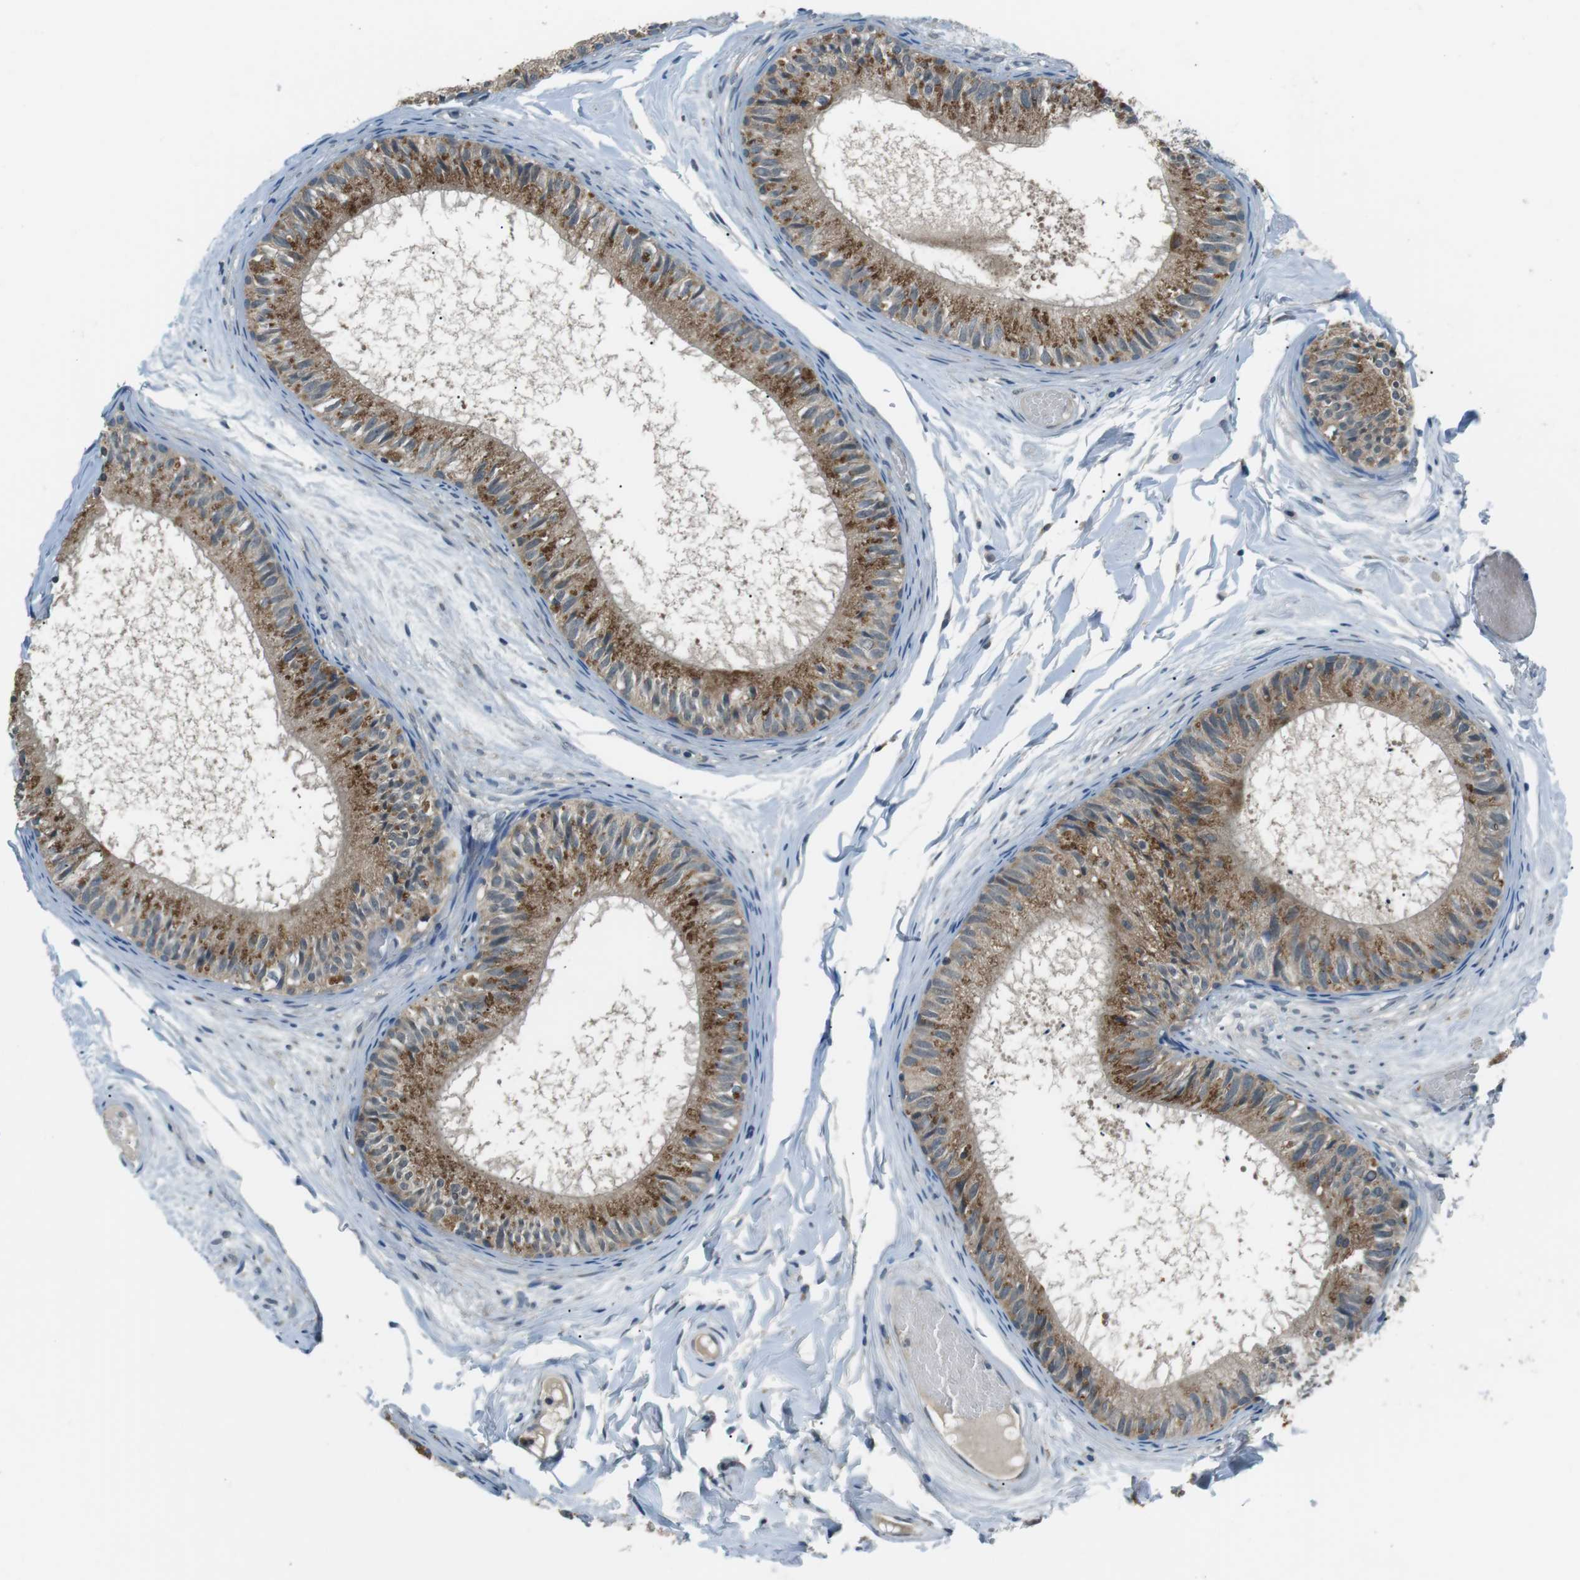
{"staining": {"intensity": "moderate", "quantity": ">75%", "location": "cytoplasmic/membranous"}, "tissue": "epididymis", "cell_type": "Glandular cells", "image_type": "normal", "snomed": [{"axis": "morphology", "description": "Normal tissue, NOS"}, {"axis": "topography", "description": "Epididymis"}], "caption": "IHC of normal human epididymis reveals medium levels of moderate cytoplasmic/membranous staining in about >75% of glandular cells.", "gene": "FAM3B", "patient": {"sex": "male", "age": 46}}